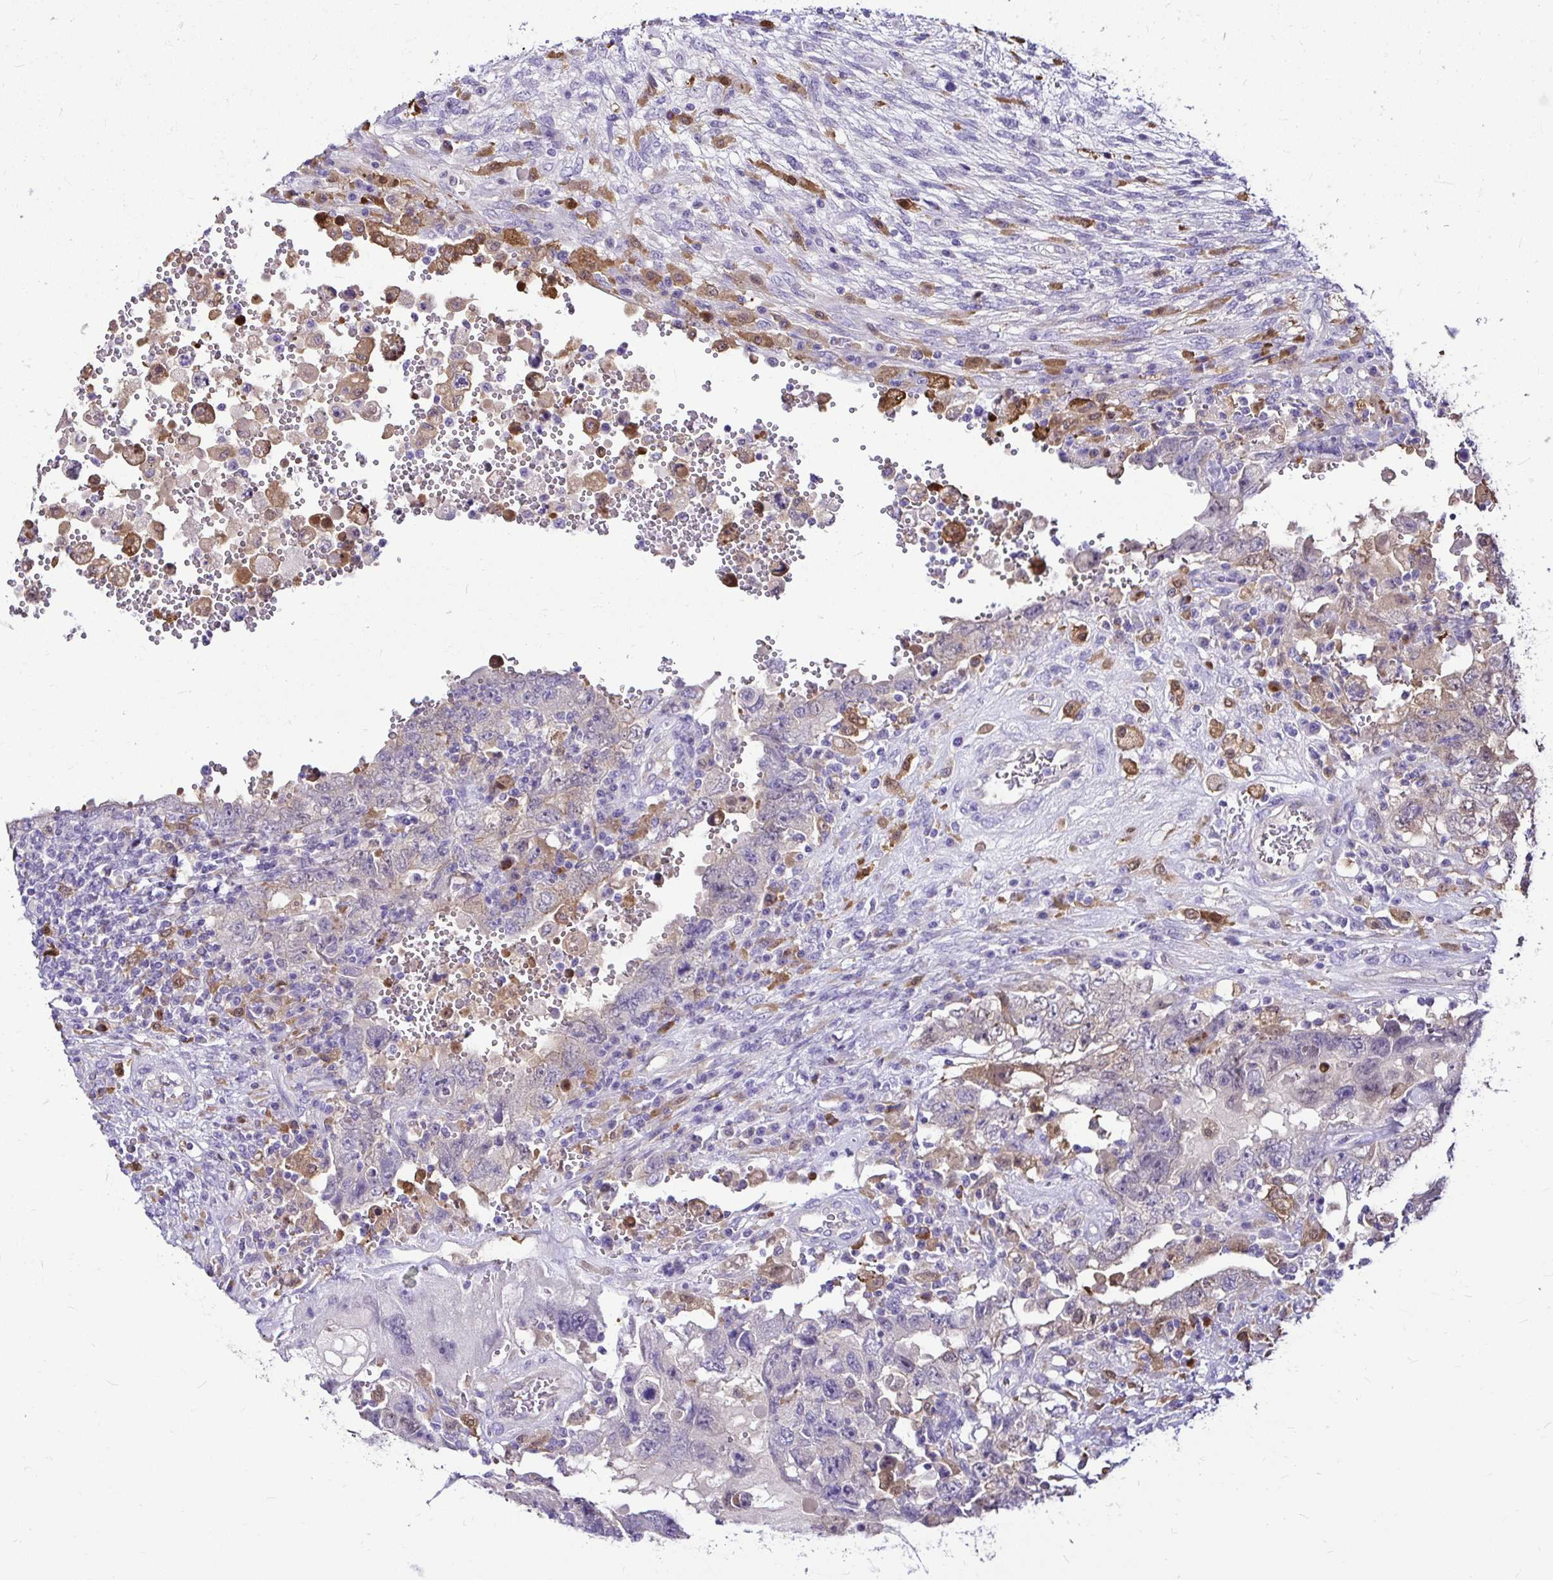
{"staining": {"intensity": "negative", "quantity": "none", "location": "none"}, "tissue": "testis cancer", "cell_type": "Tumor cells", "image_type": "cancer", "snomed": [{"axis": "morphology", "description": "Carcinoma, Embryonal, NOS"}, {"axis": "topography", "description": "Testis"}], "caption": "Immunohistochemistry image of embryonal carcinoma (testis) stained for a protein (brown), which demonstrates no staining in tumor cells.", "gene": "IDH1", "patient": {"sex": "male", "age": 26}}